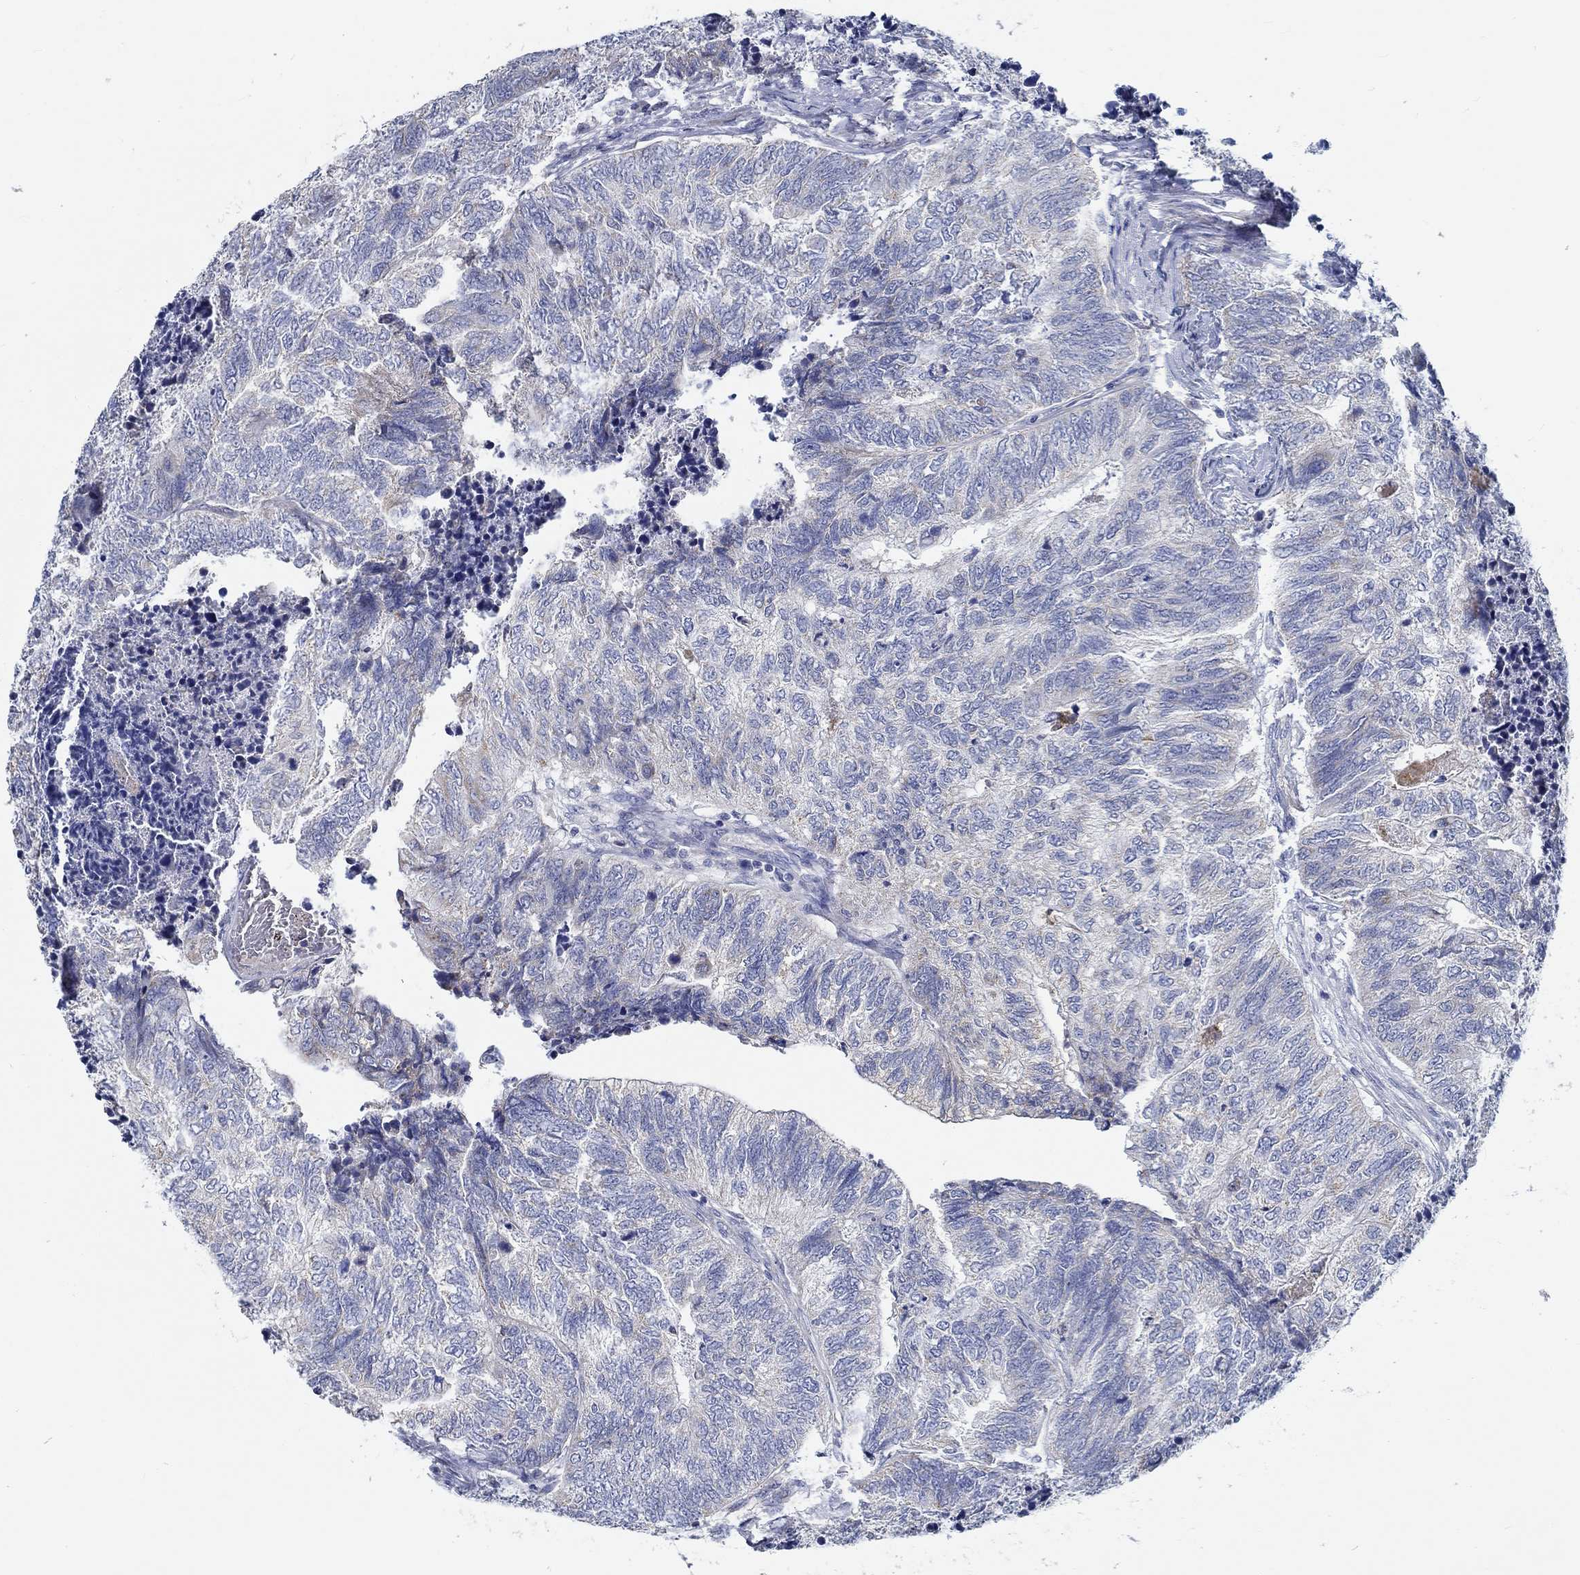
{"staining": {"intensity": "negative", "quantity": "none", "location": "none"}, "tissue": "colorectal cancer", "cell_type": "Tumor cells", "image_type": "cancer", "snomed": [{"axis": "morphology", "description": "Adenocarcinoma, NOS"}, {"axis": "topography", "description": "Colon"}], "caption": "There is no significant positivity in tumor cells of colorectal adenocarcinoma. (IHC, brightfield microscopy, high magnification).", "gene": "MYBPC1", "patient": {"sex": "female", "age": 67}}